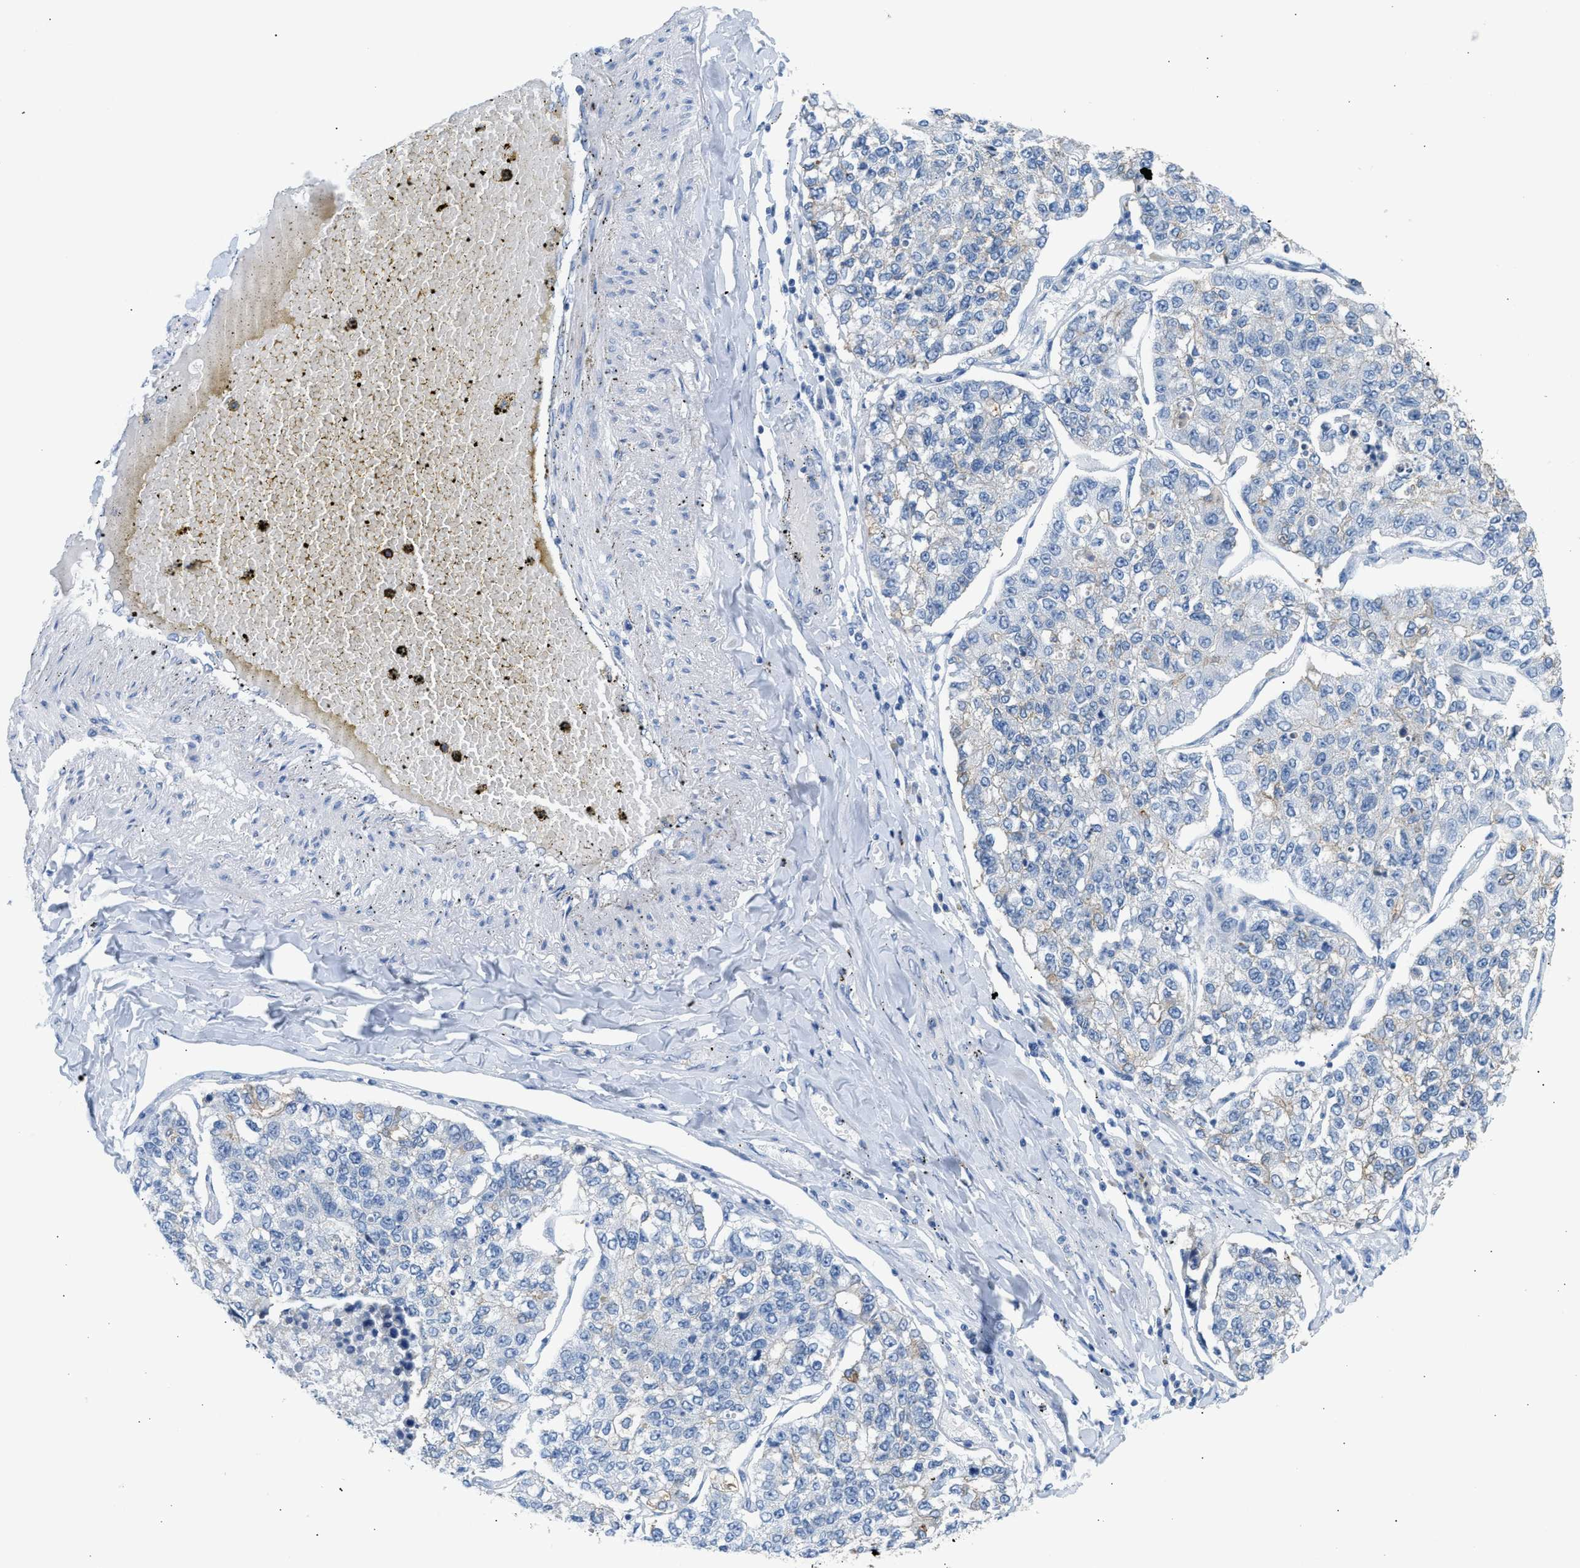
{"staining": {"intensity": "negative", "quantity": "none", "location": "none"}, "tissue": "lung cancer", "cell_type": "Tumor cells", "image_type": "cancer", "snomed": [{"axis": "morphology", "description": "Adenocarcinoma, NOS"}, {"axis": "topography", "description": "Lung"}], "caption": "A high-resolution micrograph shows immunohistochemistry staining of lung cancer, which demonstrates no significant staining in tumor cells. (Brightfield microscopy of DAB (3,3'-diaminobenzidine) immunohistochemistry (IHC) at high magnification).", "gene": "ERBB2", "patient": {"sex": "male", "age": 49}}